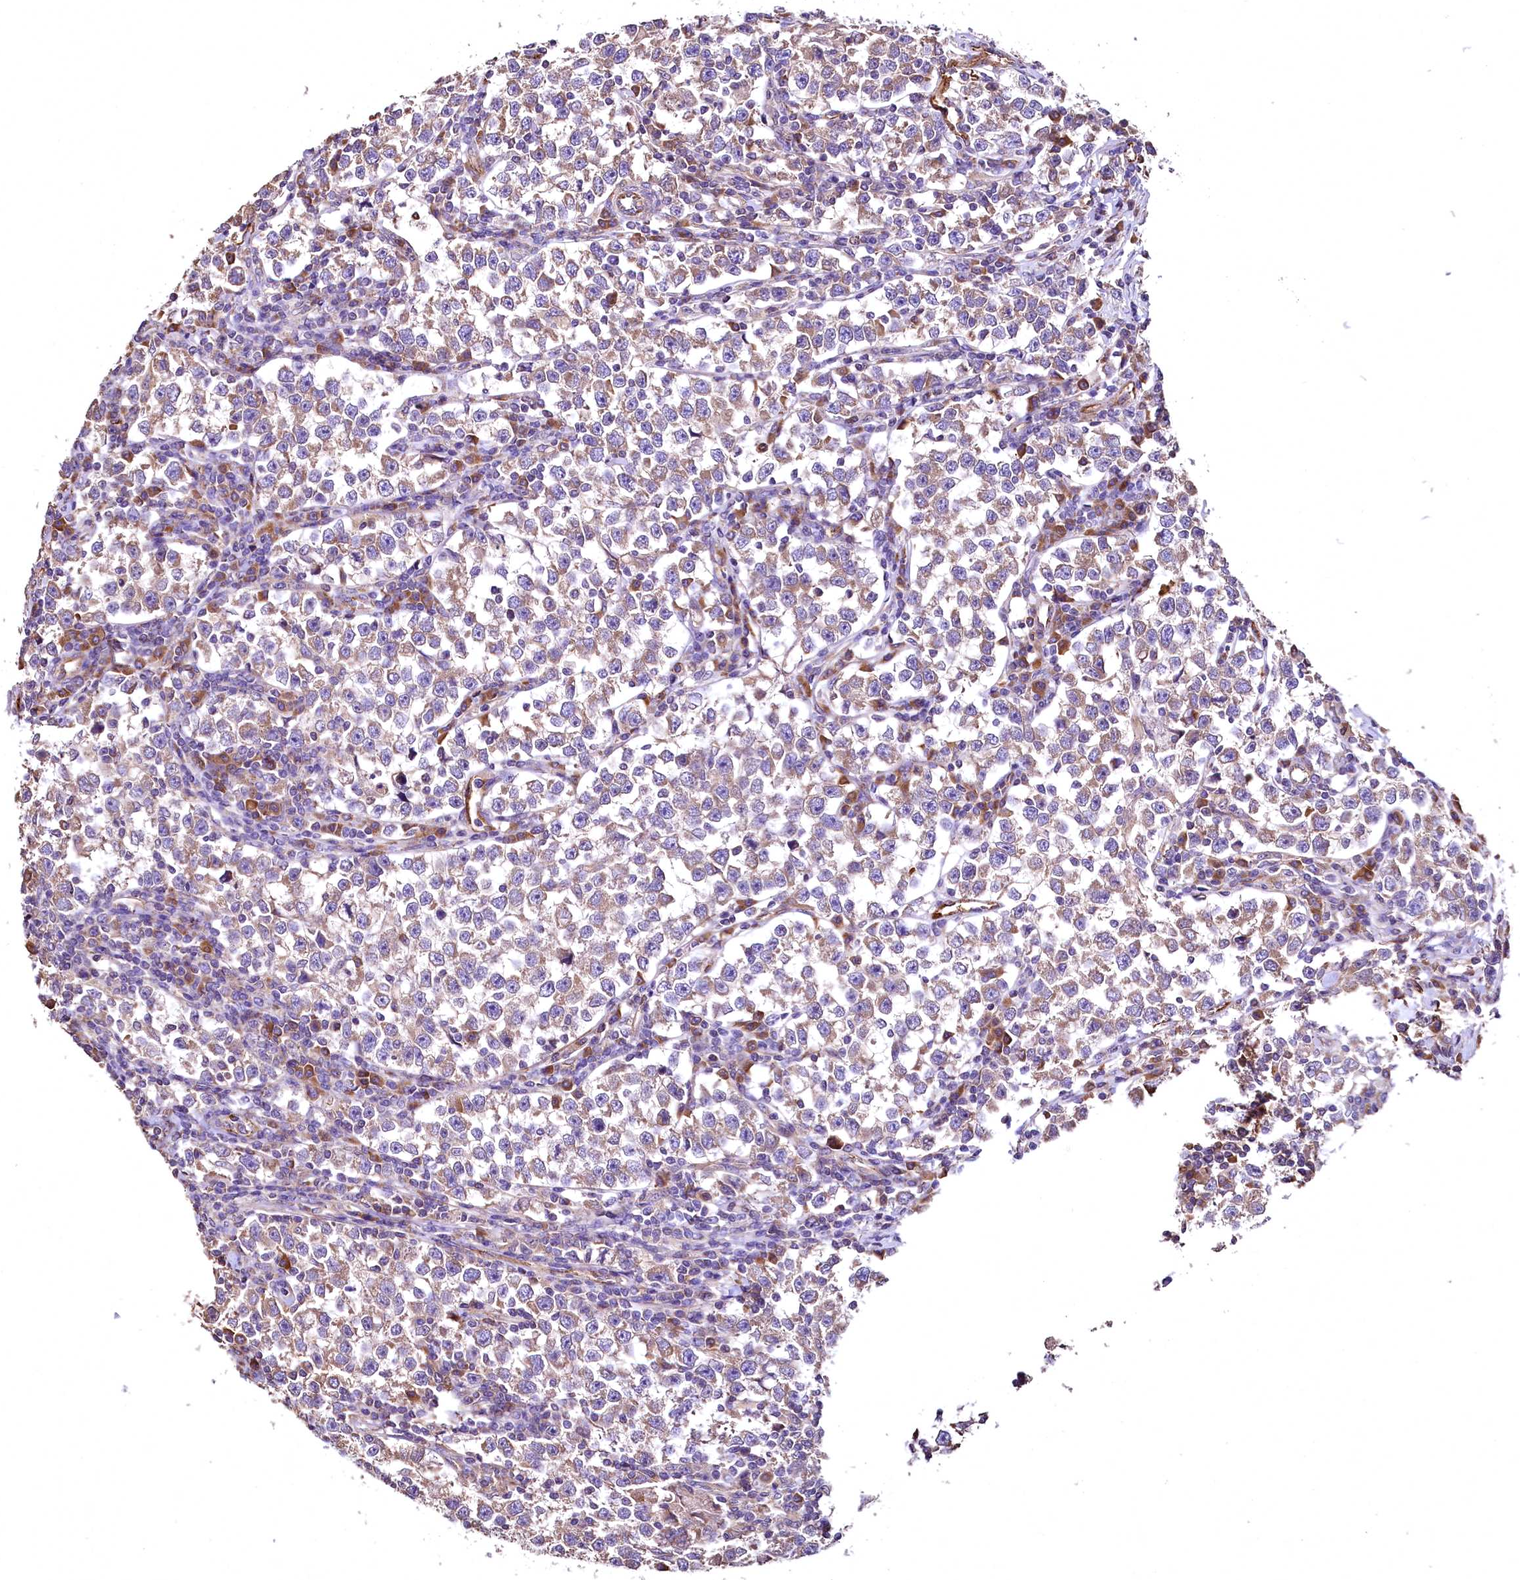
{"staining": {"intensity": "moderate", "quantity": ">75%", "location": "cytoplasmic/membranous"}, "tissue": "testis cancer", "cell_type": "Tumor cells", "image_type": "cancer", "snomed": [{"axis": "morphology", "description": "Normal tissue, NOS"}, {"axis": "morphology", "description": "Seminoma, NOS"}, {"axis": "topography", "description": "Testis"}], "caption": "The photomicrograph displays a brown stain indicating the presence of a protein in the cytoplasmic/membranous of tumor cells in testis cancer (seminoma). Using DAB (3,3'-diaminobenzidine) (brown) and hematoxylin (blue) stains, captured at high magnification using brightfield microscopy.", "gene": "RASSF1", "patient": {"sex": "male", "age": 43}}